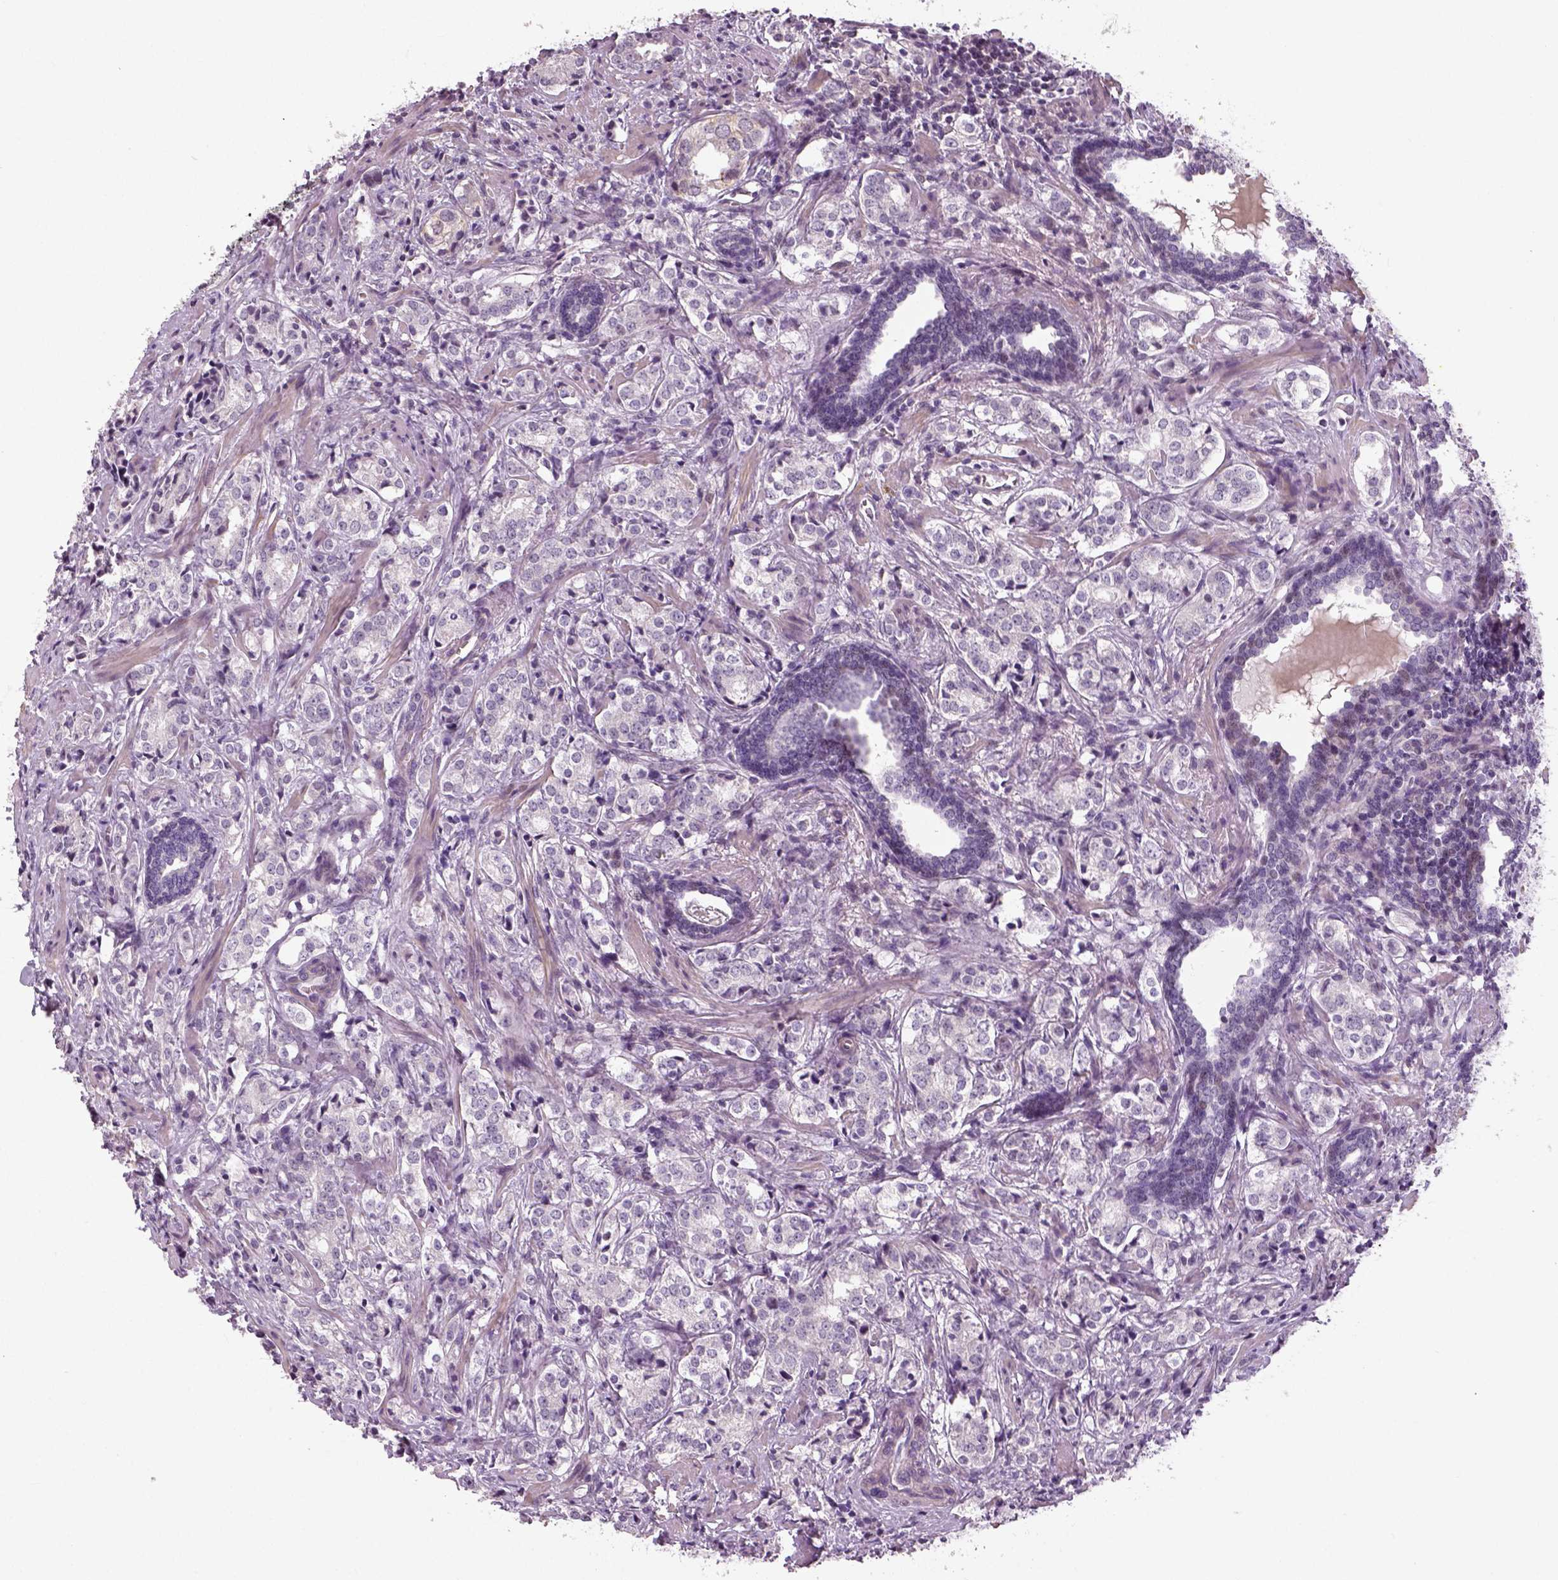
{"staining": {"intensity": "negative", "quantity": "none", "location": "none"}, "tissue": "prostate cancer", "cell_type": "Tumor cells", "image_type": "cancer", "snomed": [{"axis": "morphology", "description": "Adenocarcinoma, NOS"}, {"axis": "topography", "description": "Prostate and seminal vesicle, NOS"}], "caption": "DAB immunohistochemical staining of human prostate cancer (adenocarcinoma) reveals no significant positivity in tumor cells.", "gene": "NECAB1", "patient": {"sex": "male", "age": 63}}